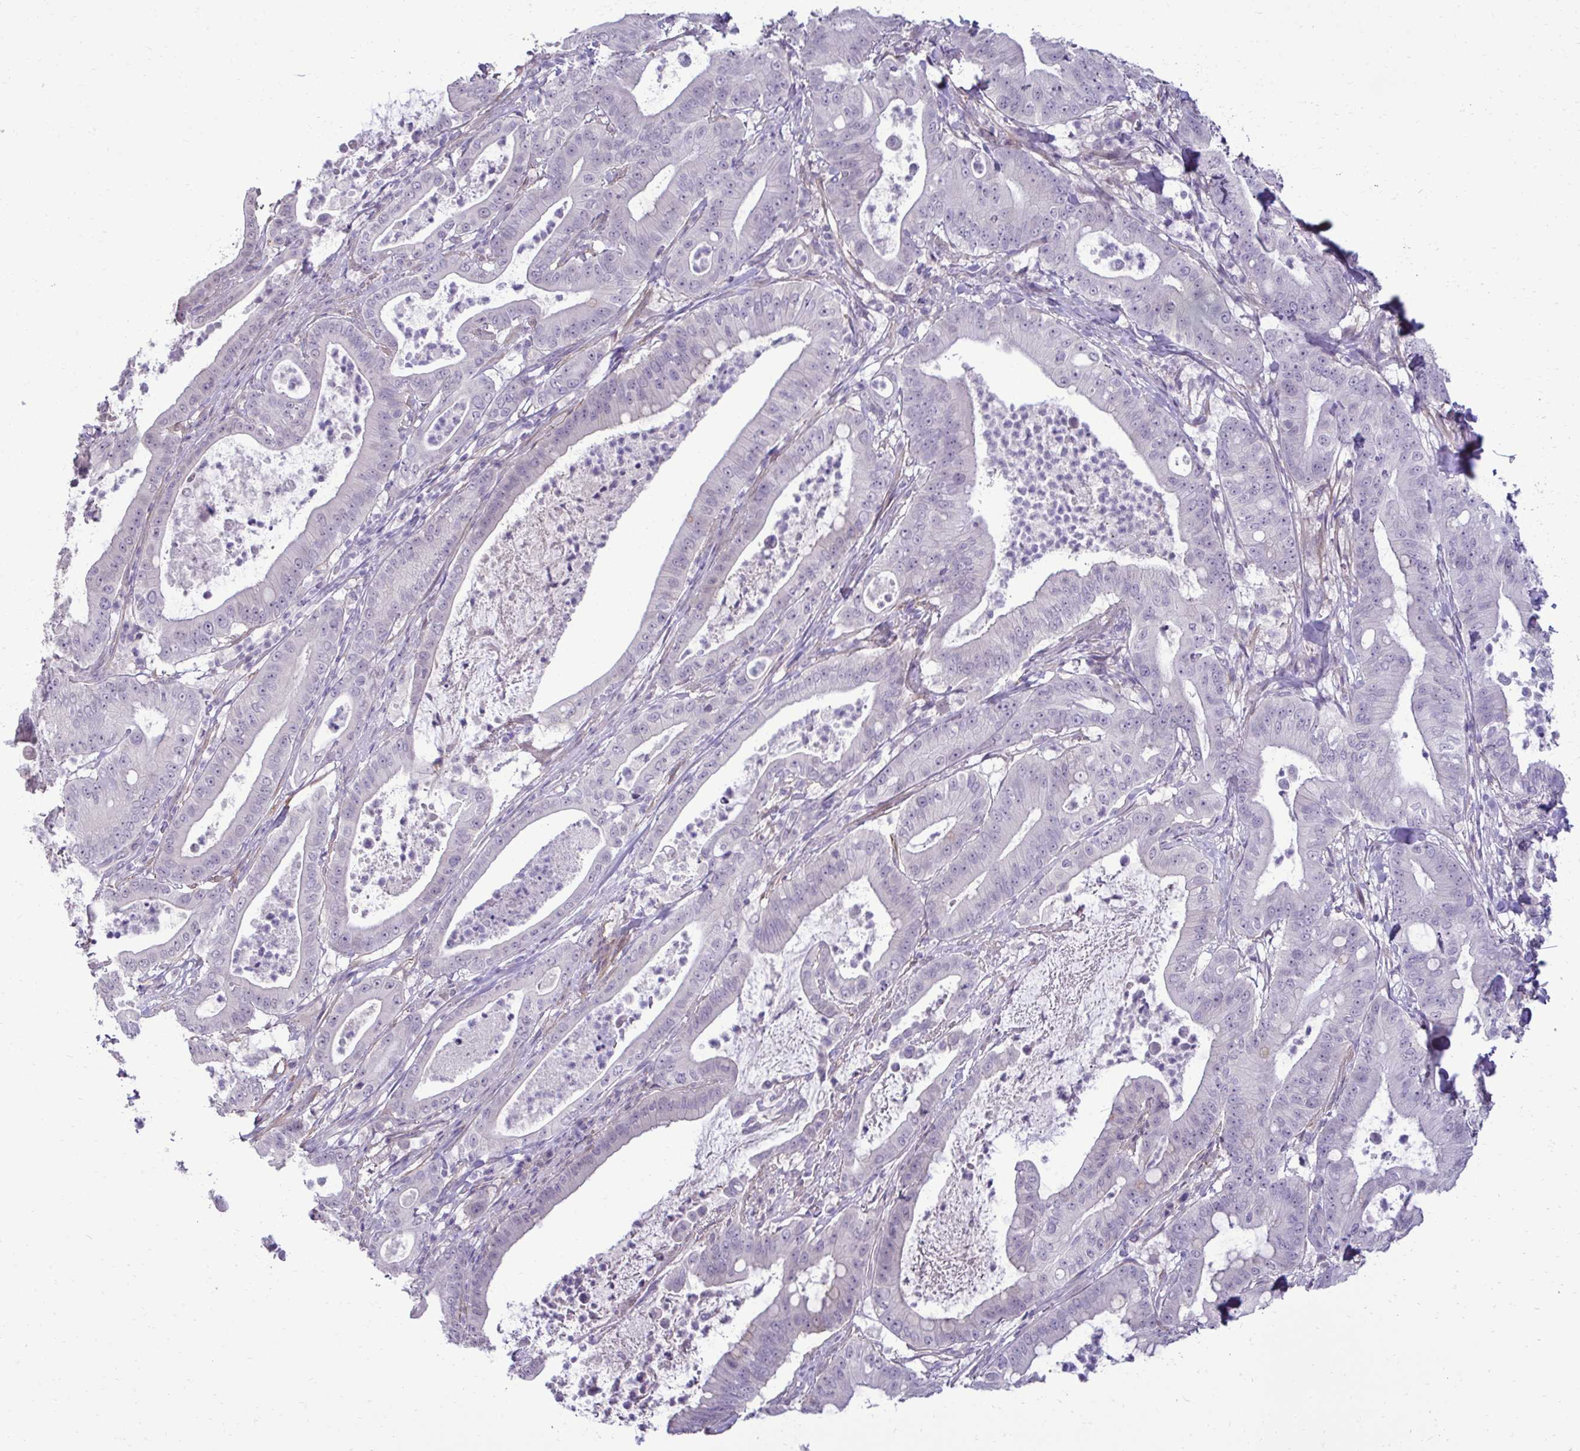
{"staining": {"intensity": "negative", "quantity": "none", "location": "none"}, "tissue": "pancreatic cancer", "cell_type": "Tumor cells", "image_type": "cancer", "snomed": [{"axis": "morphology", "description": "Adenocarcinoma, NOS"}, {"axis": "topography", "description": "Pancreas"}], "caption": "High power microscopy image of an immunohistochemistry micrograph of pancreatic adenocarcinoma, revealing no significant staining in tumor cells.", "gene": "SLC30A3", "patient": {"sex": "male", "age": 71}}